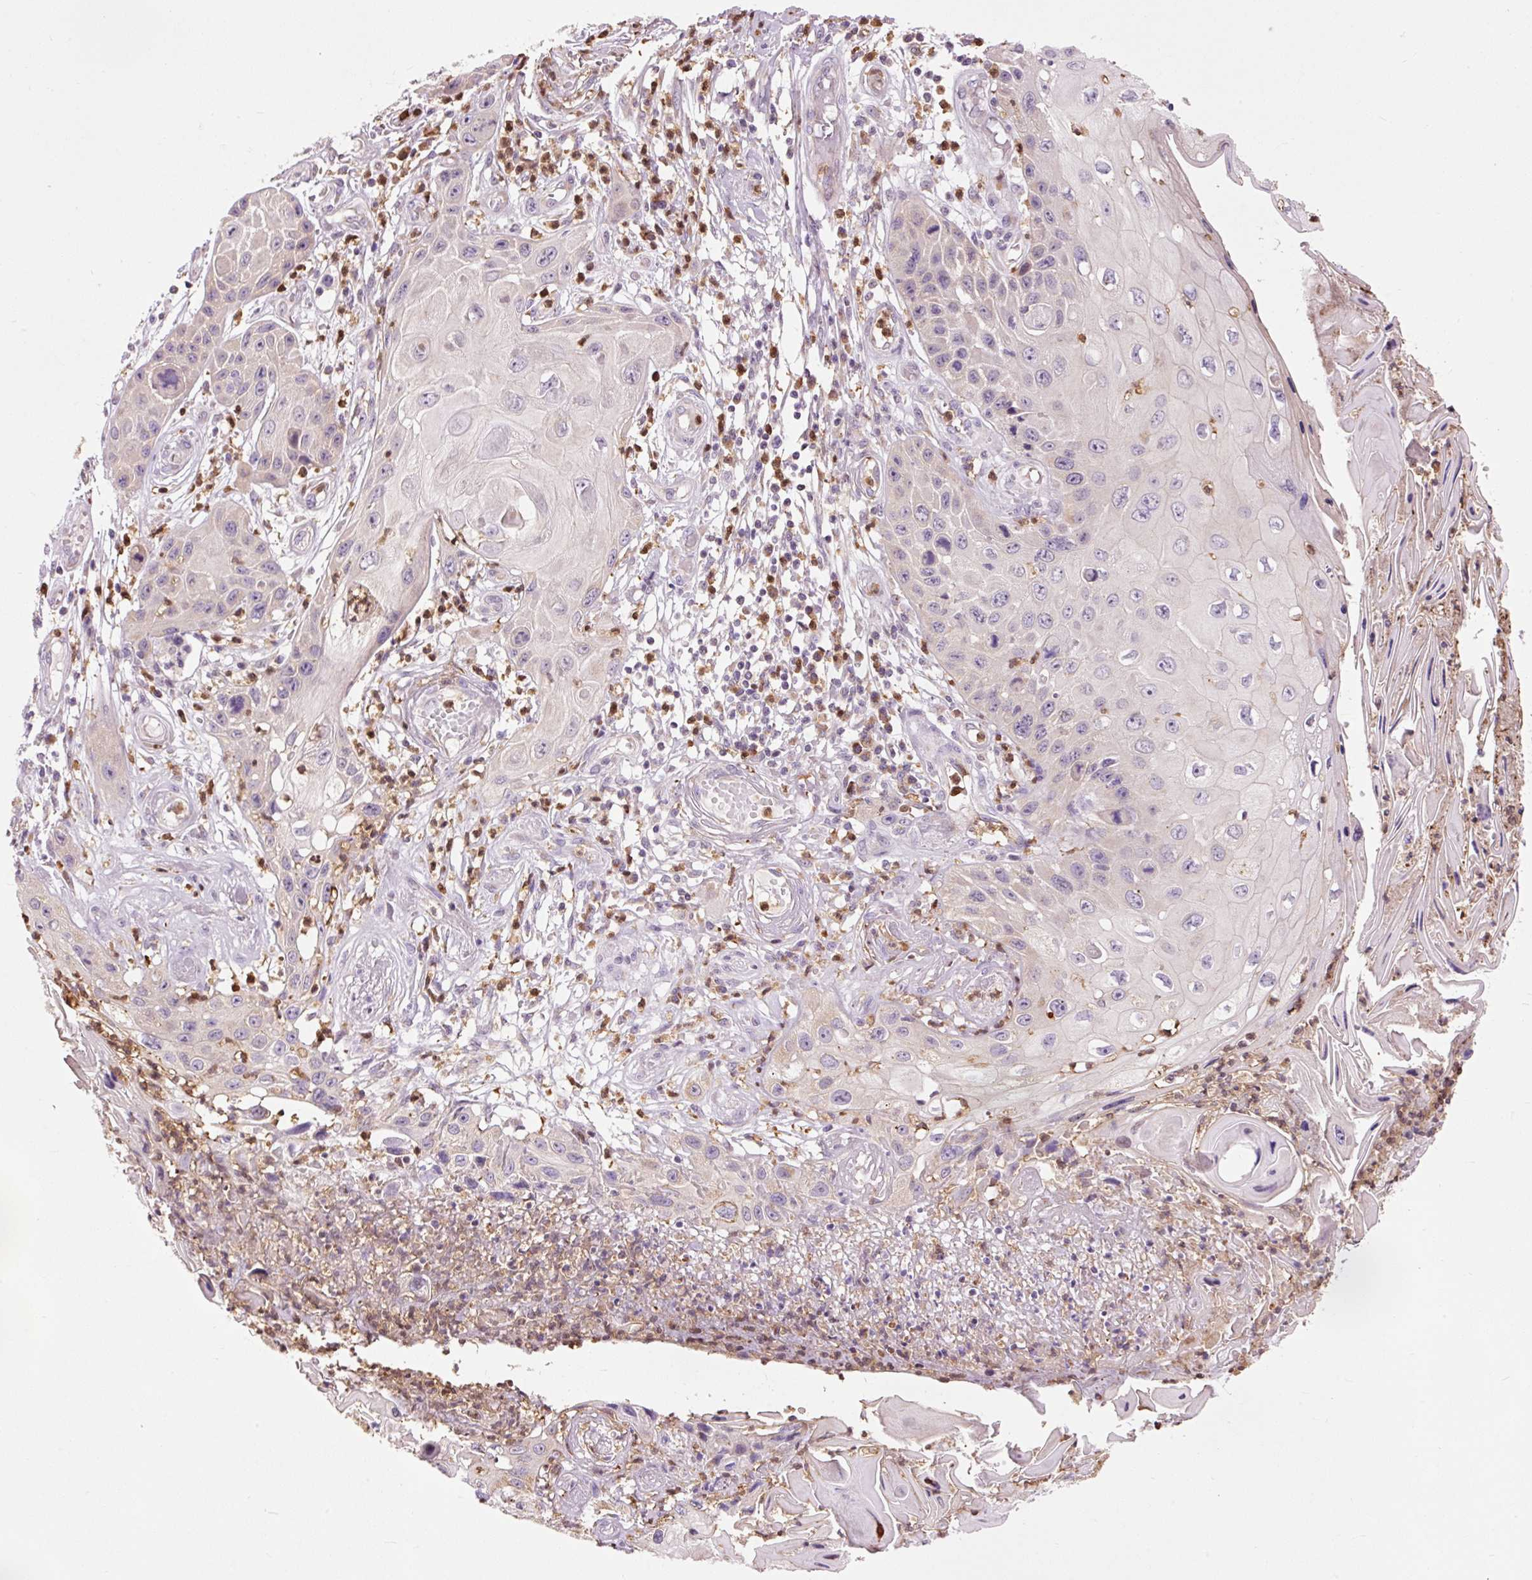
{"staining": {"intensity": "negative", "quantity": "none", "location": "none"}, "tissue": "skin cancer", "cell_type": "Tumor cells", "image_type": "cancer", "snomed": [{"axis": "morphology", "description": "Squamous cell carcinoma, NOS"}, {"axis": "topography", "description": "Skin"}, {"axis": "topography", "description": "Vulva"}], "caption": "Skin cancer was stained to show a protein in brown. There is no significant positivity in tumor cells.", "gene": "PRDX5", "patient": {"sex": "female", "age": 44}}